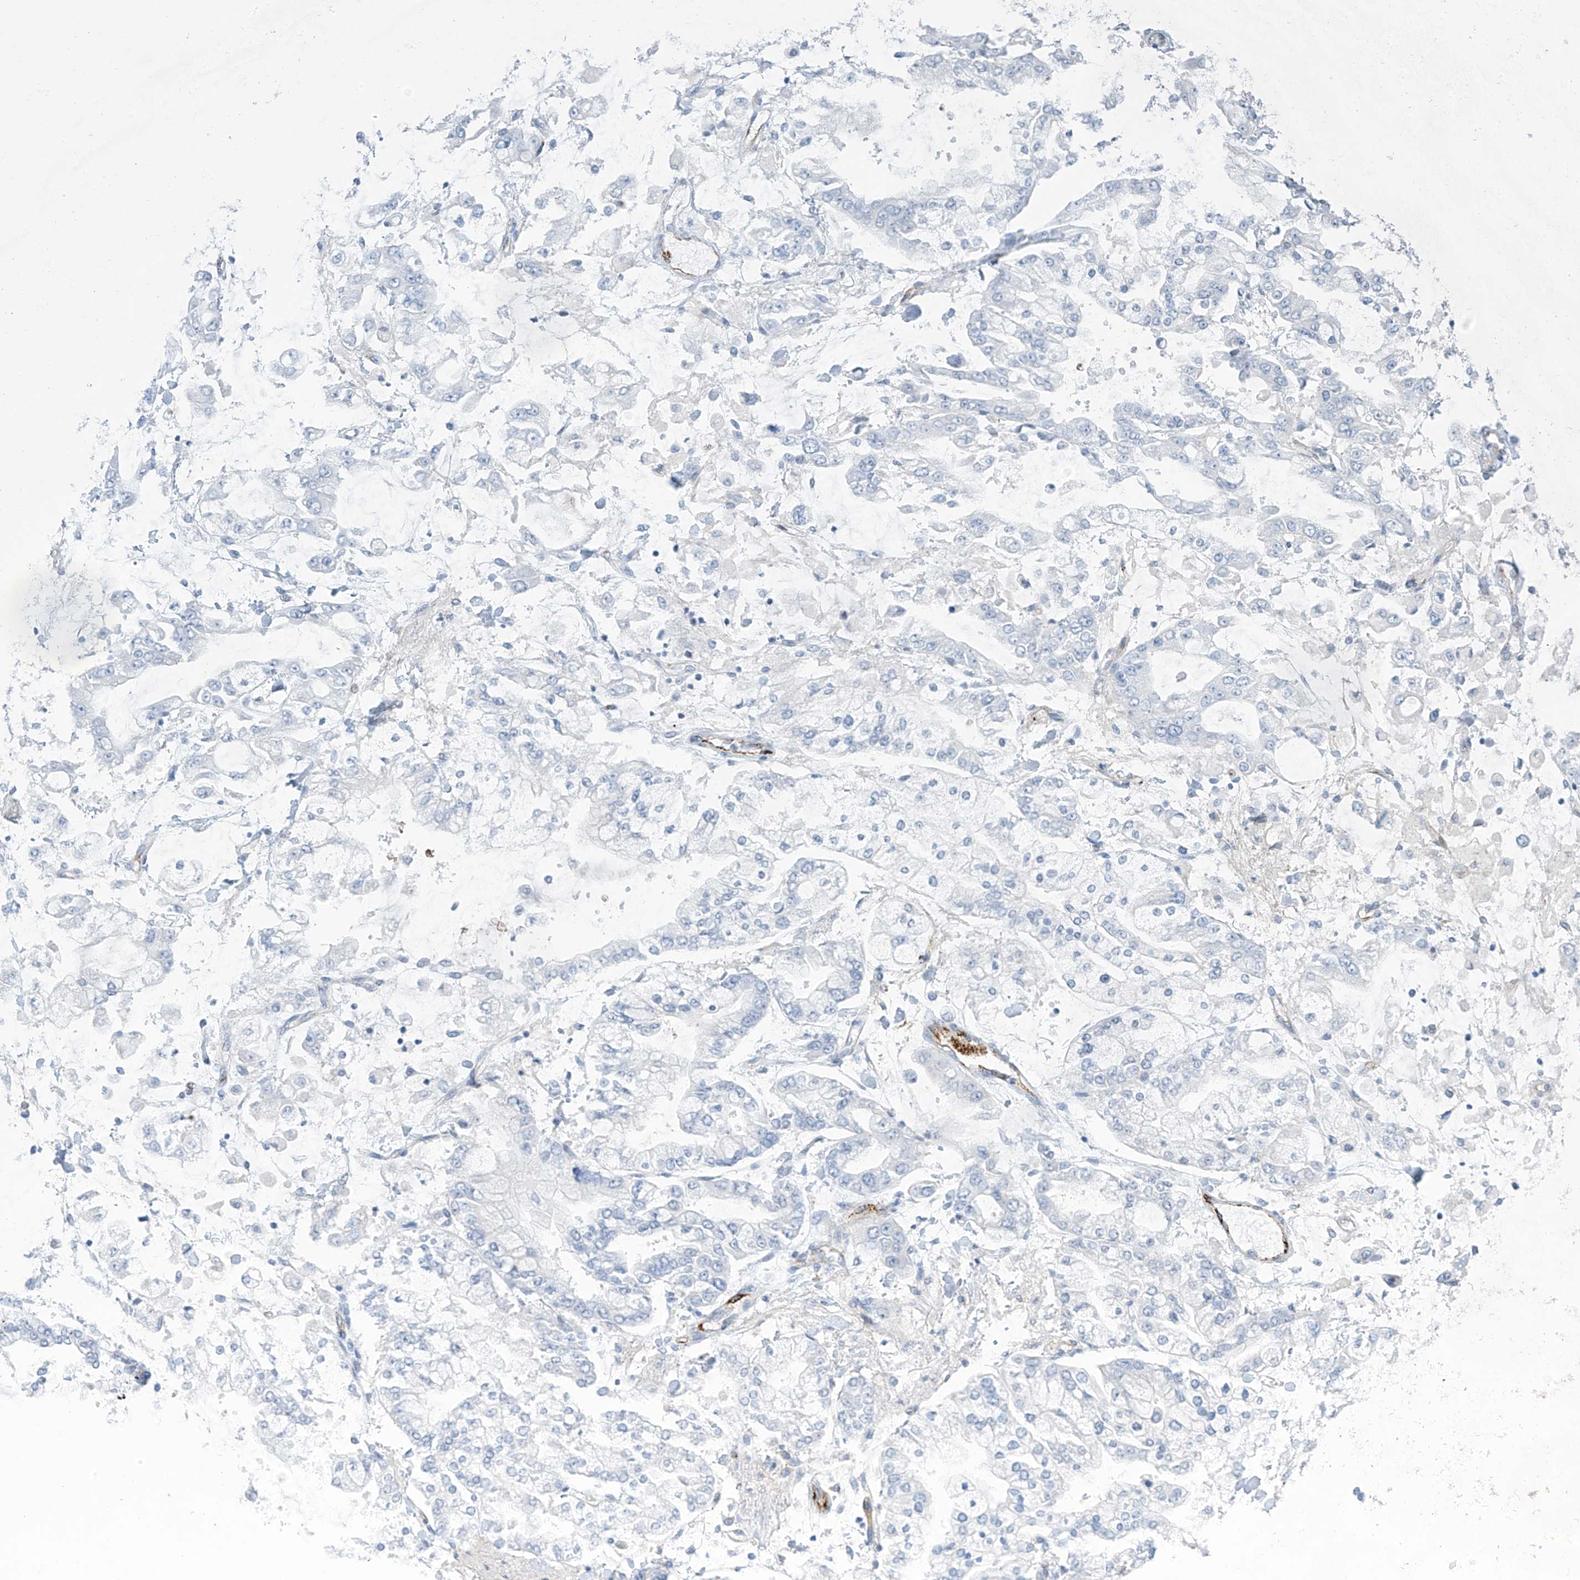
{"staining": {"intensity": "negative", "quantity": "none", "location": "none"}, "tissue": "stomach cancer", "cell_type": "Tumor cells", "image_type": "cancer", "snomed": [{"axis": "morphology", "description": "Normal tissue, NOS"}, {"axis": "morphology", "description": "Adenocarcinoma, NOS"}, {"axis": "topography", "description": "Stomach, upper"}, {"axis": "topography", "description": "Stomach"}], "caption": "The IHC photomicrograph has no significant expression in tumor cells of stomach cancer (adenocarcinoma) tissue.", "gene": "ZNF846", "patient": {"sex": "male", "age": 76}}